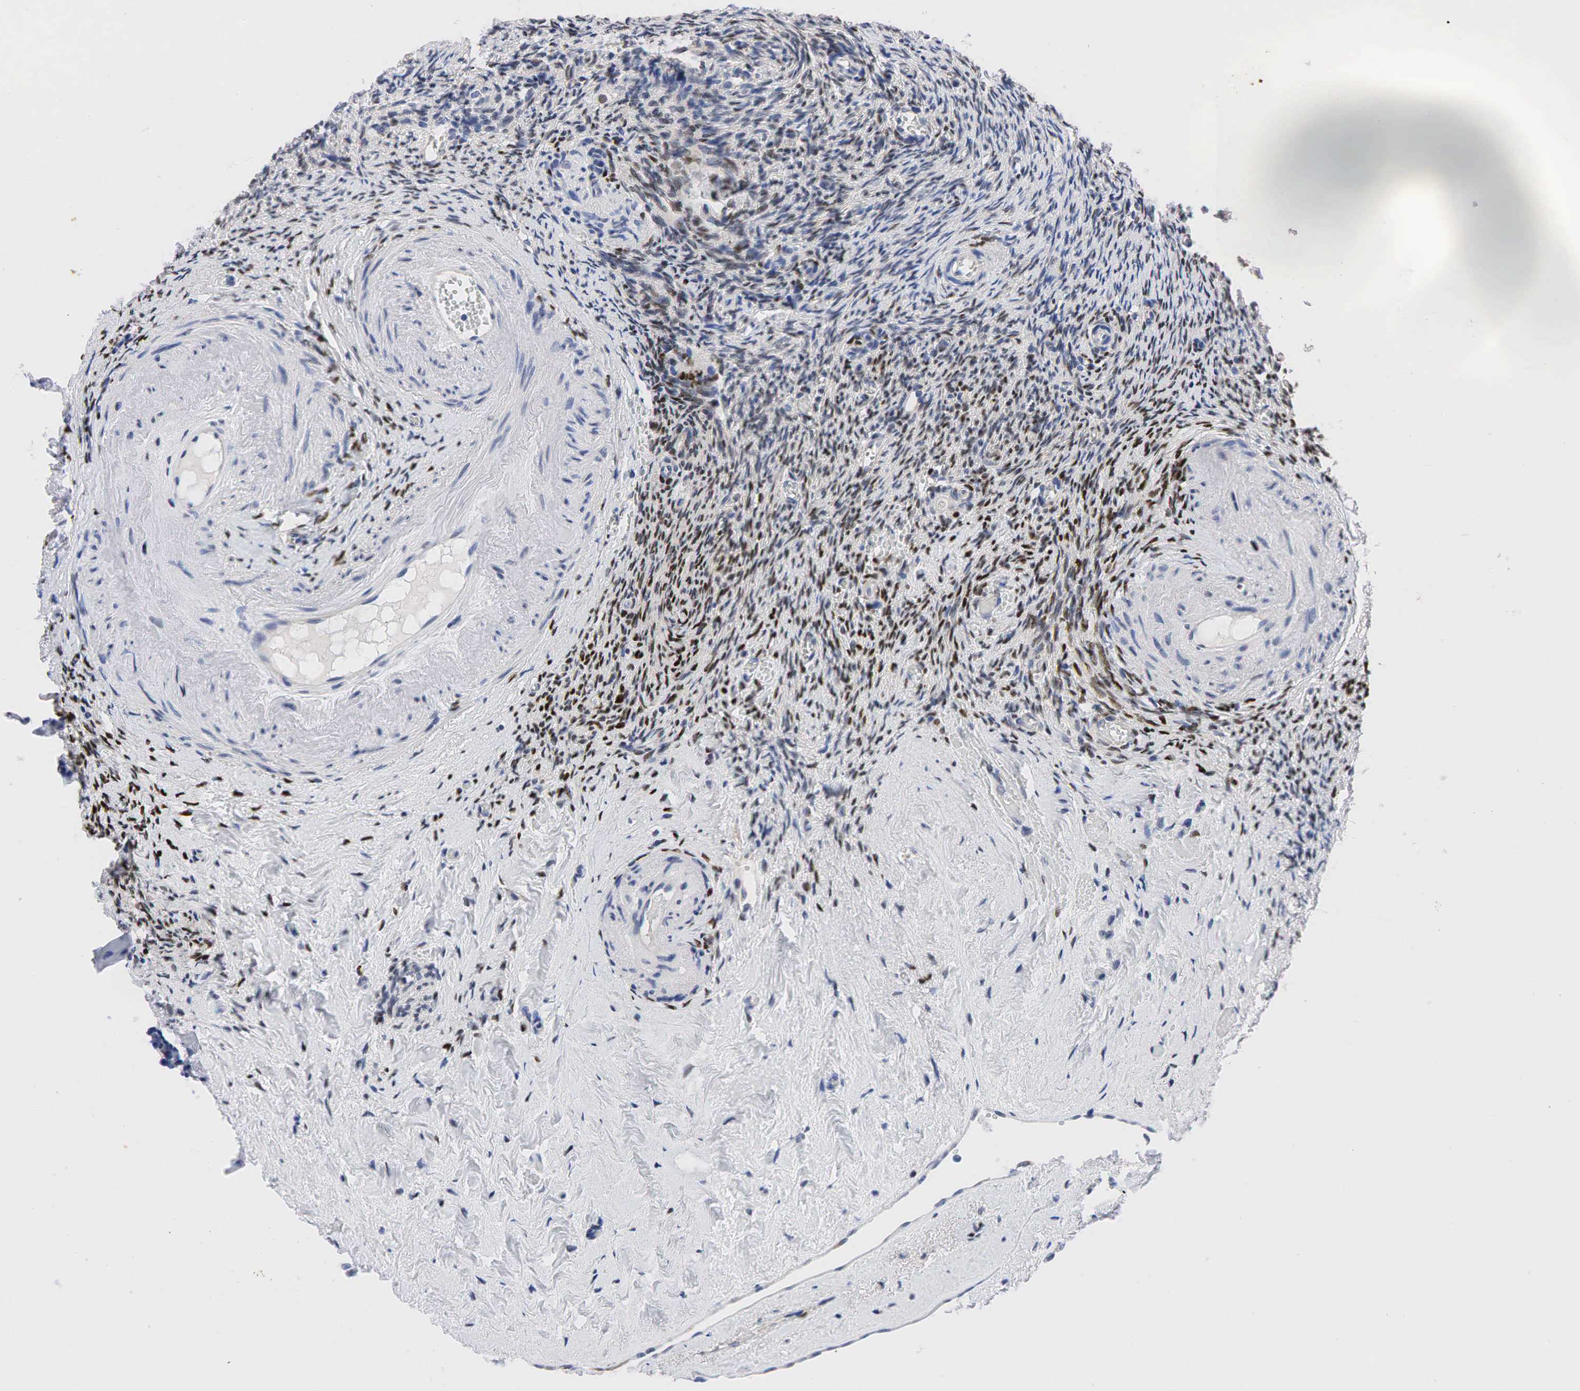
{"staining": {"intensity": "weak", "quantity": "25%-75%", "location": "cytoplasmic/membranous"}, "tissue": "ovary", "cell_type": "Follicle cells", "image_type": "normal", "snomed": [{"axis": "morphology", "description": "Normal tissue, NOS"}, {"axis": "topography", "description": "Ovary"}], "caption": "Follicle cells display weak cytoplasmic/membranous staining in about 25%-75% of cells in benign ovary.", "gene": "PGR", "patient": {"sex": "female", "age": 63}}